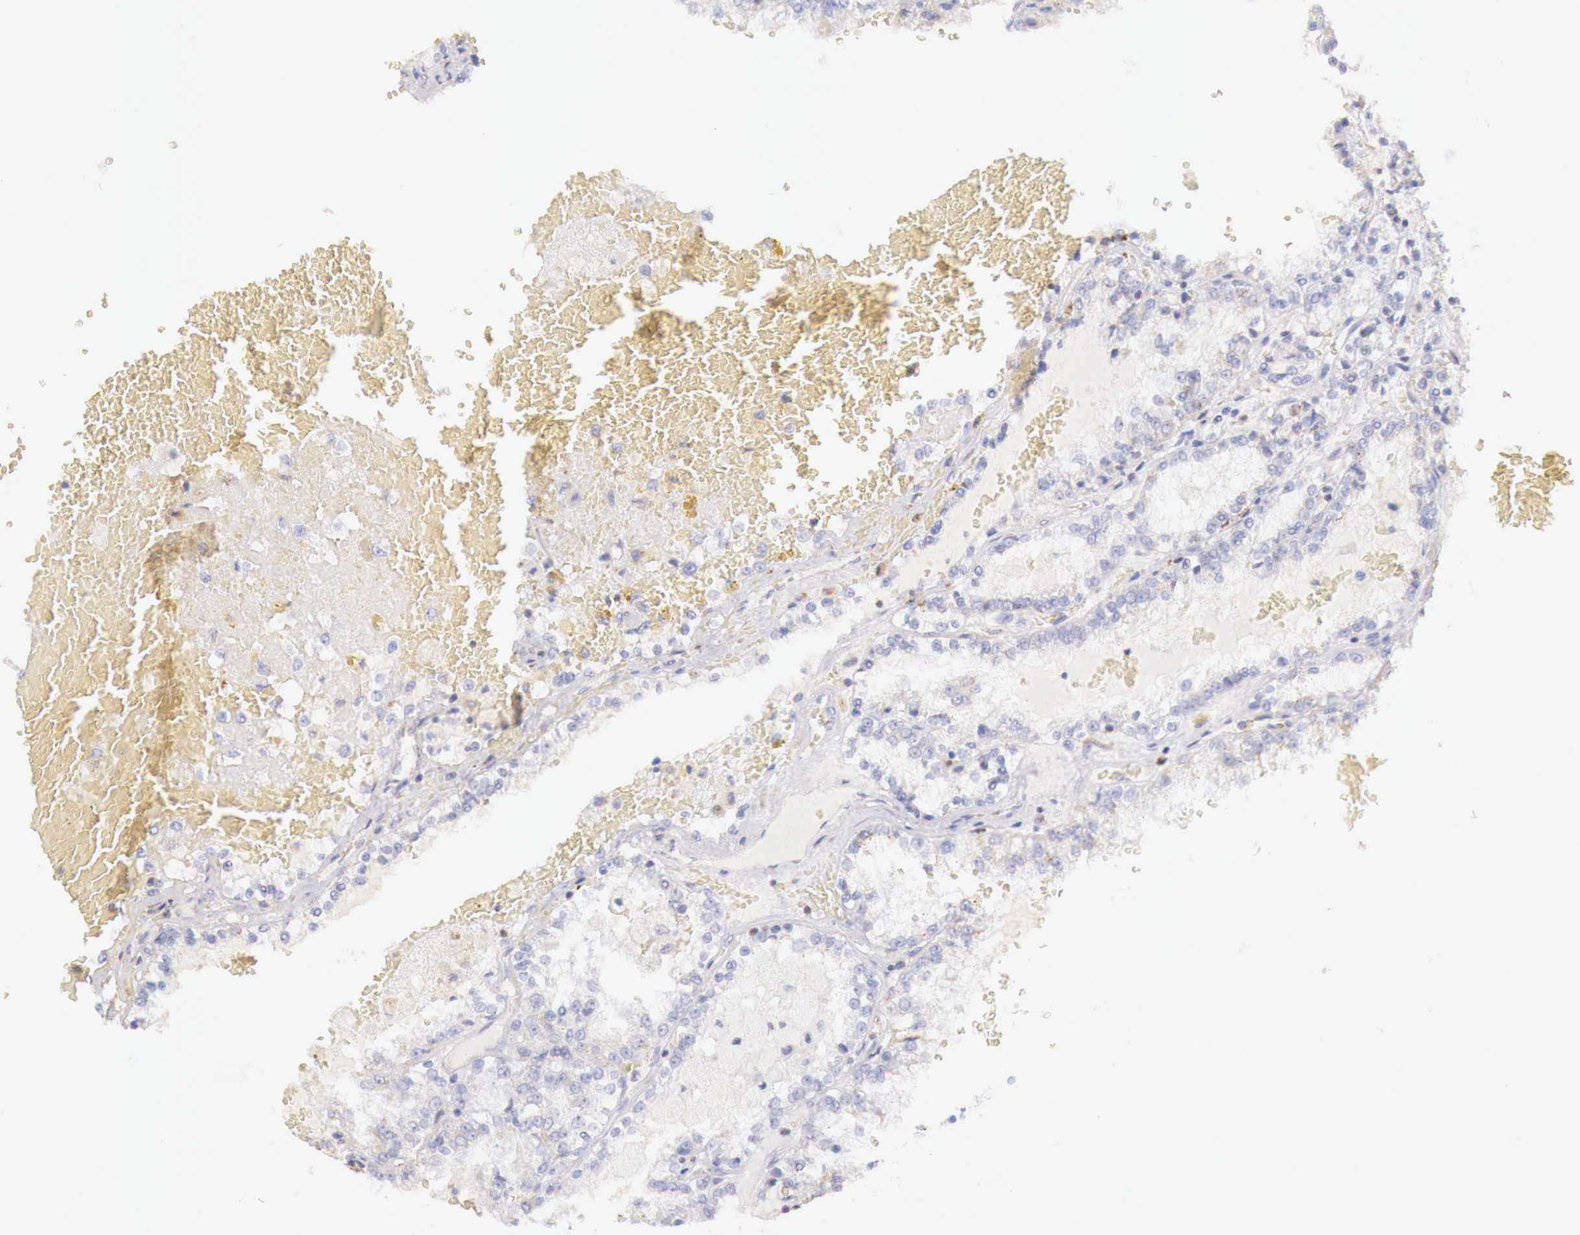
{"staining": {"intensity": "weak", "quantity": "<25%", "location": "cytoplasmic/membranous"}, "tissue": "renal cancer", "cell_type": "Tumor cells", "image_type": "cancer", "snomed": [{"axis": "morphology", "description": "Adenocarcinoma, NOS"}, {"axis": "topography", "description": "Kidney"}], "caption": "Tumor cells are negative for brown protein staining in adenocarcinoma (renal).", "gene": "IDH3G", "patient": {"sex": "female", "age": 56}}